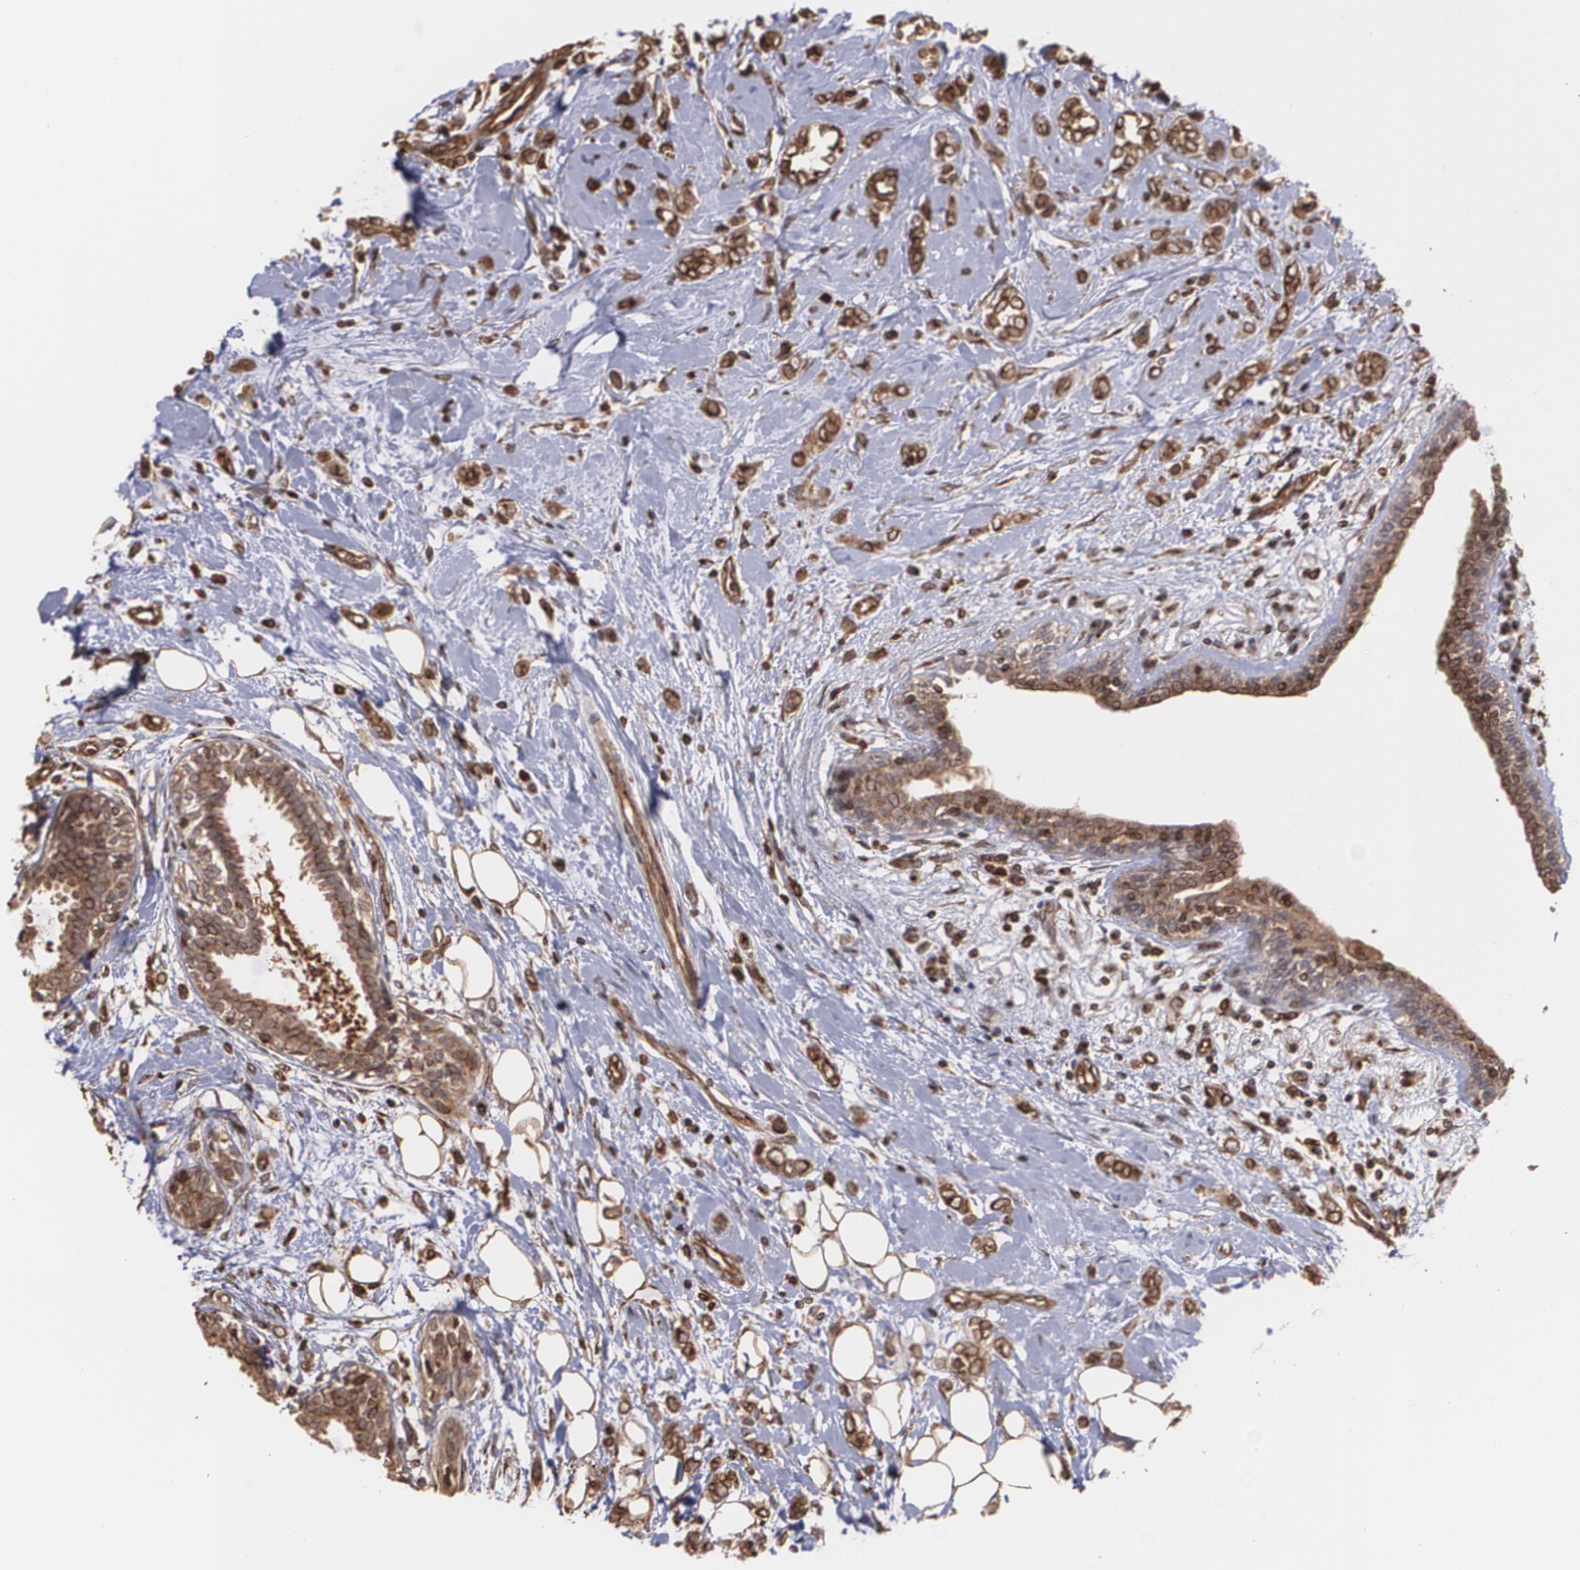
{"staining": {"intensity": "strong", "quantity": ">75%", "location": "cytoplasmic/membranous"}, "tissue": "breast cancer", "cell_type": "Tumor cells", "image_type": "cancer", "snomed": [{"axis": "morphology", "description": "Normal tissue, NOS"}, {"axis": "morphology", "description": "Lobular carcinoma"}, {"axis": "topography", "description": "Breast"}], "caption": "The immunohistochemical stain shows strong cytoplasmic/membranous positivity in tumor cells of breast lobular carcinoma tissue.", "gene": "TRIP11", "patient": {"sex": "female", "age": 47}}